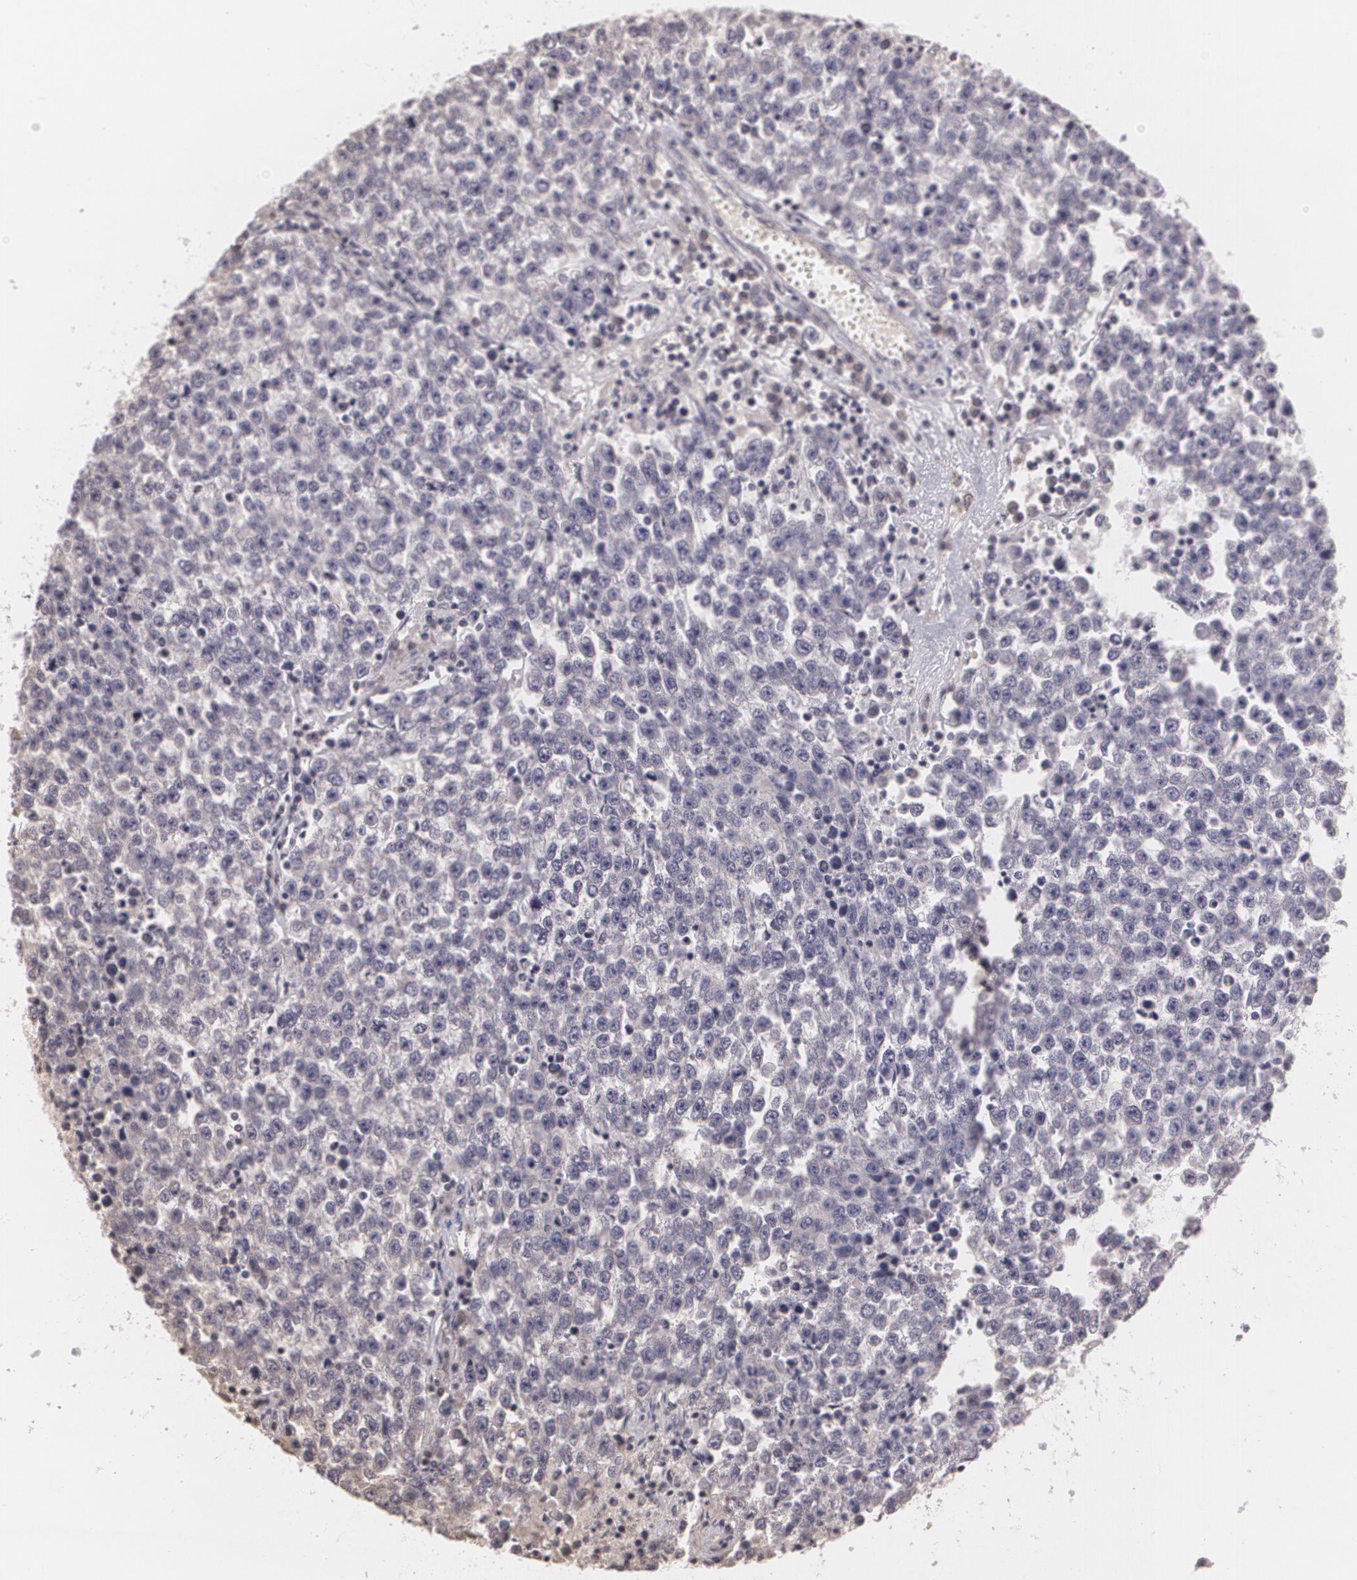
{"staining": {"intensity": "negative", "quantity": "none", "location": "none"}, "tissue": "testis cancer", "cell_type": "Tumor cells", "image_type": "cancer", "snomed": [{"axis": "morphology", "description": "Seminoma, NOS"}, {"axis": "topography", "description": "Testis"}], "caption": "Immunohistochemistry photomicrograph of human testis cancer (seminoma) stained for a protein (brown), which displays no staining in tumor cells. The staining was performed using DAB (3,3'-diaminobenzidine) to visualize the protein expression in brown, while the nuclei were stained in blue with hematoxylin (Magnification: 20x).", "gene": "MUC1", "patient": {"sex": "male", "age": 36}}